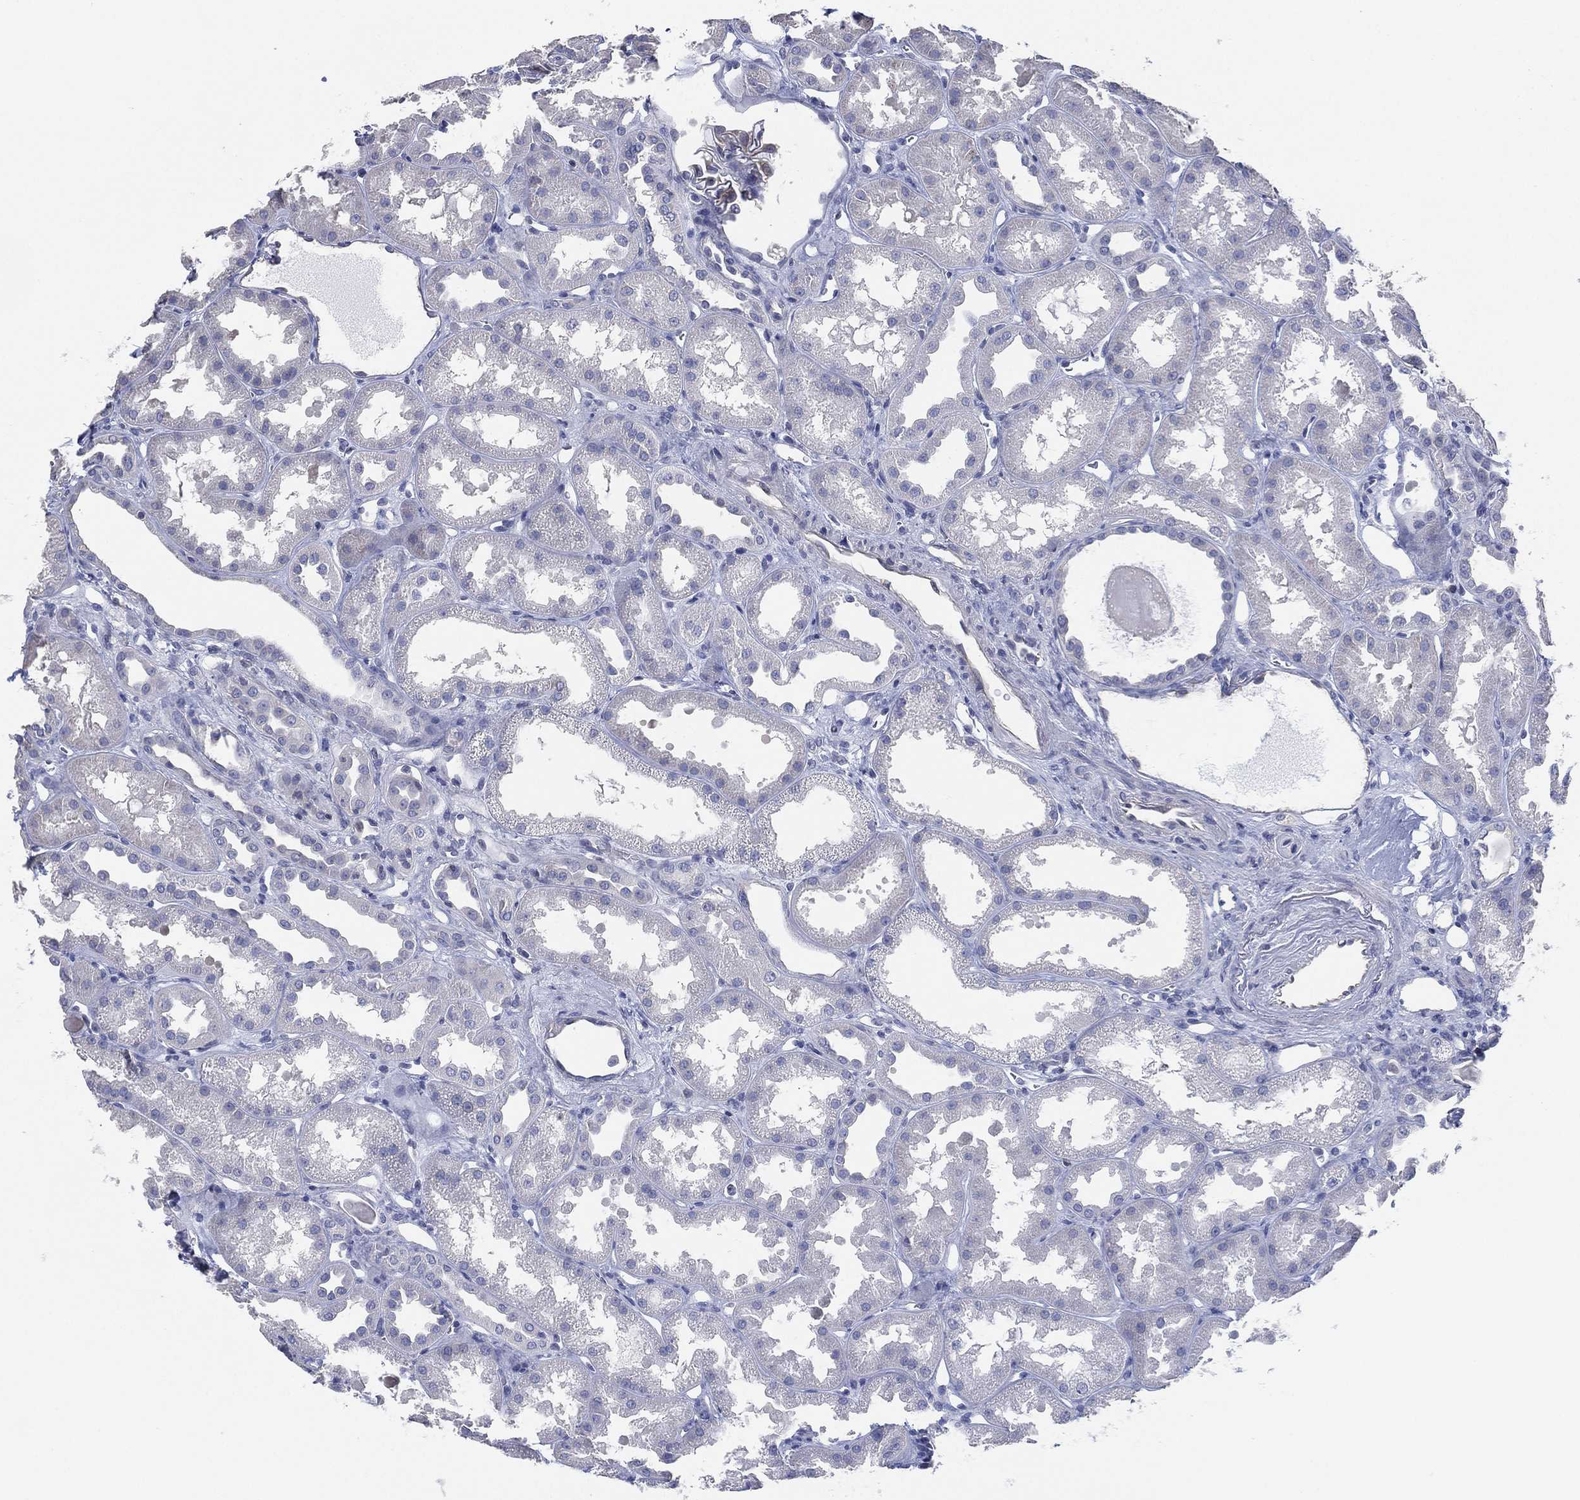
{"staining": {"intensity": "negative", "quantity": "none", "location": "none"}, "tissue": "kidney", "cell_type": "Cells in glomeruli", "image_type": "normal", "snomed": [{"axis": "morphology", "description": "Normal tissue, NOS"}, {"axis": "topography", "description": "Kidney"}], "caption": "This is a histopathology image of immunohistochemistry staining of normal kidney, which shows no positivity in cells in glomeruli.", "gene": "CFTR", "patient": {"sex": "male", "age": 61}}